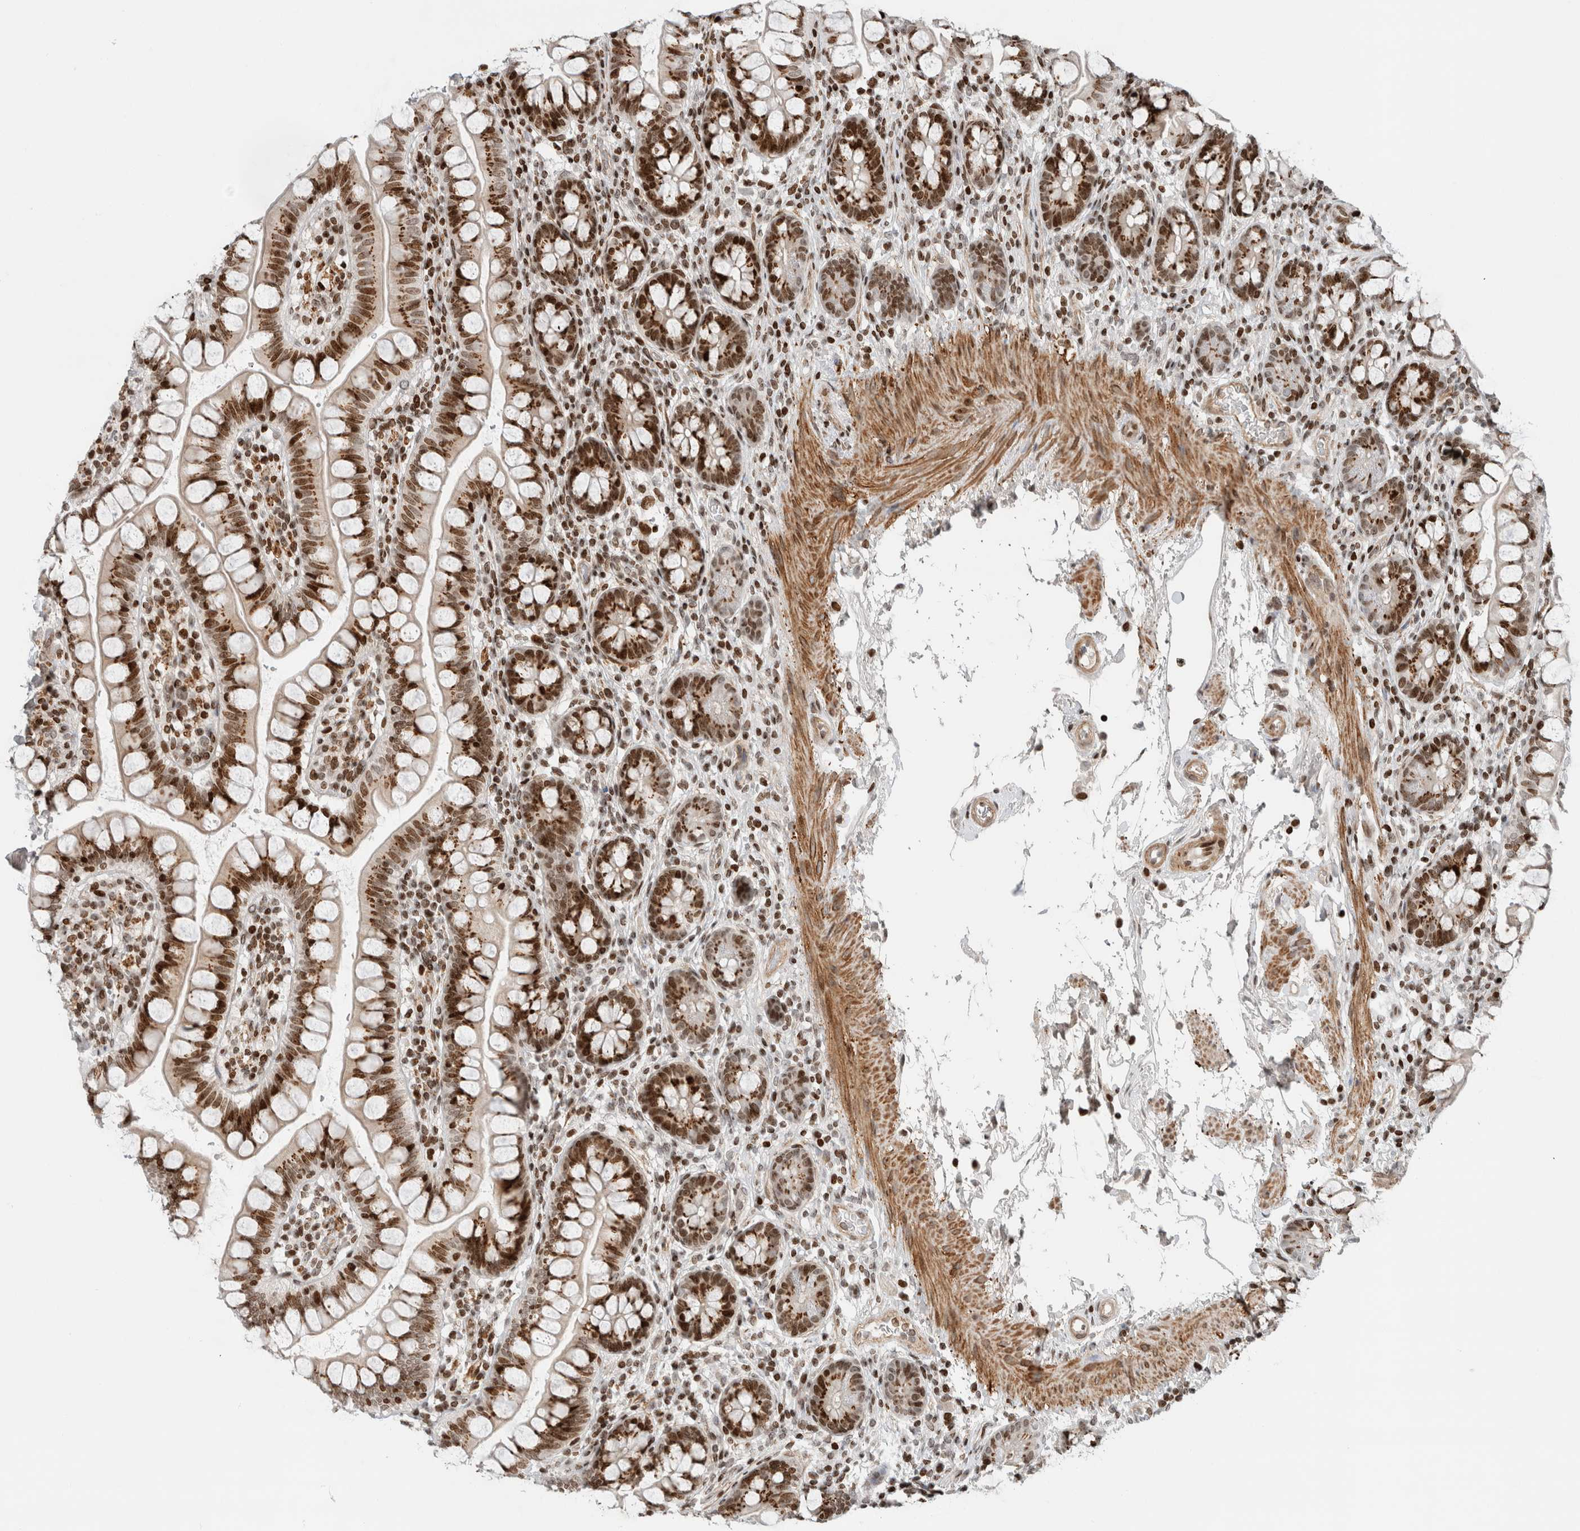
{"staining": {"intensity": "moderate", "quantity": ">75%", "location": "cytoplasmic/membranous,nuclear"}, "tissue": "small intestine", "cell_type": "Glandular cells", "image_type": "normal", "snomed": [{"axis": "morphology", "description": "Normal tissue, NOS"}, {"axis": "topography", "description": "Small intestine"}], "caption": "IHC photomicrograph of benign small intestine: human small intestine stained using immunohistochemistry exhibits medium levels of moderate protein expression localized specifically in the cytoplasmic/membranous,nuclear of glandular cells, appearing as a cytoplasmic/membranous,nuclear brown color.", "gene": "GINS4", "patient": {"sex": "female", "age": 84}}